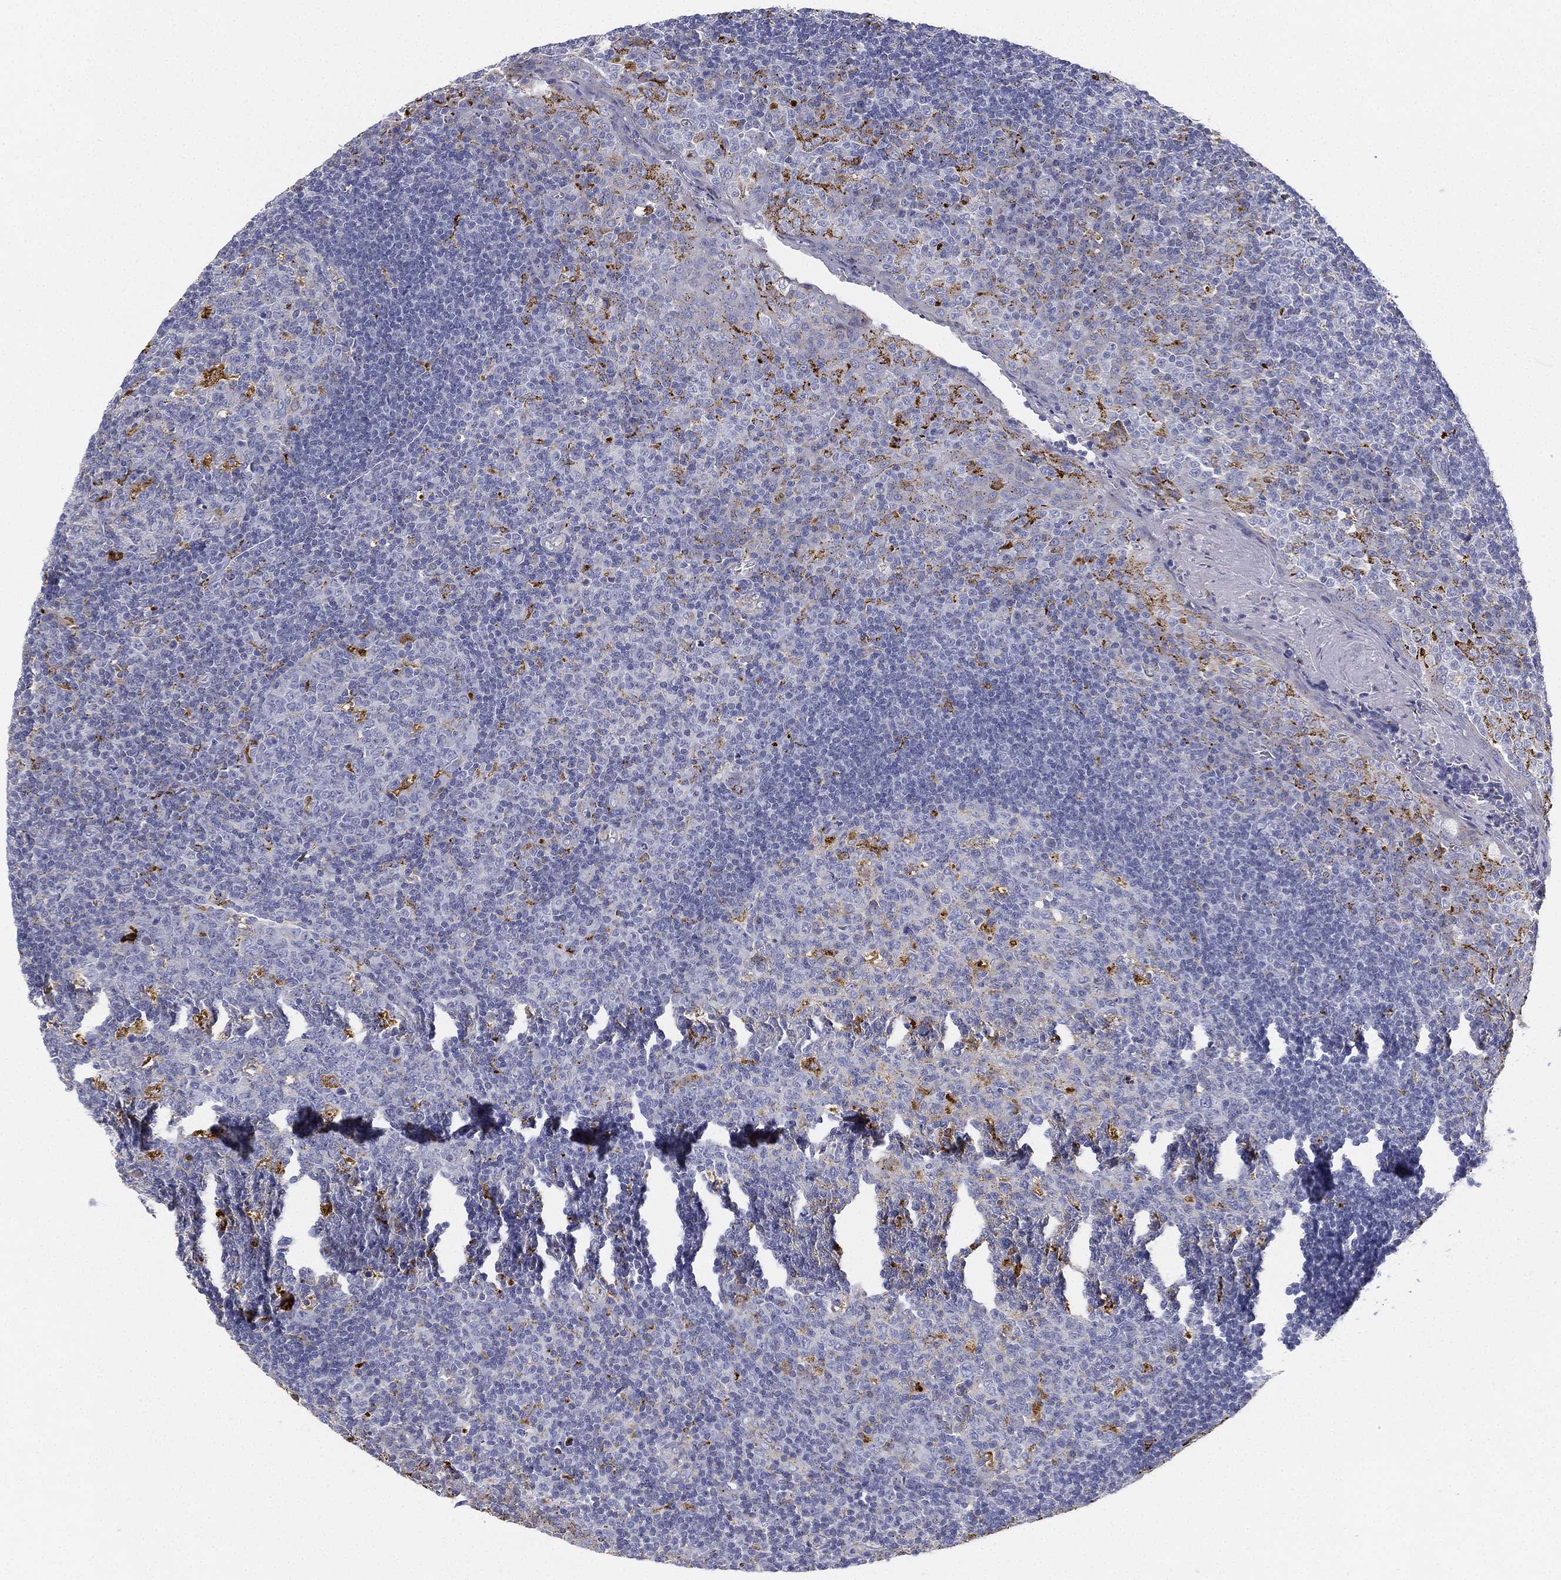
{"staining": {"intensity": "strong", "quantity": "<25%", "location": "cytoplasmic/membranous"}, "tissue": "tonsil", "cell_type": "Germinal center cells", "image_type": "normal", "snomed": [{"axis": "morphology", "description": "Normal tissue, NOS"}, {"axis": "topography", "description": "Tonsil"}], "caption": "Immunohistochemical staining of benign tonsil exhibits <25% levels of strong cytoplasmic/membranous protein staining in approximately <25% of germinal center cells.", "gene": "NPC2", "patient": {"sex": "female", "age": 13}}